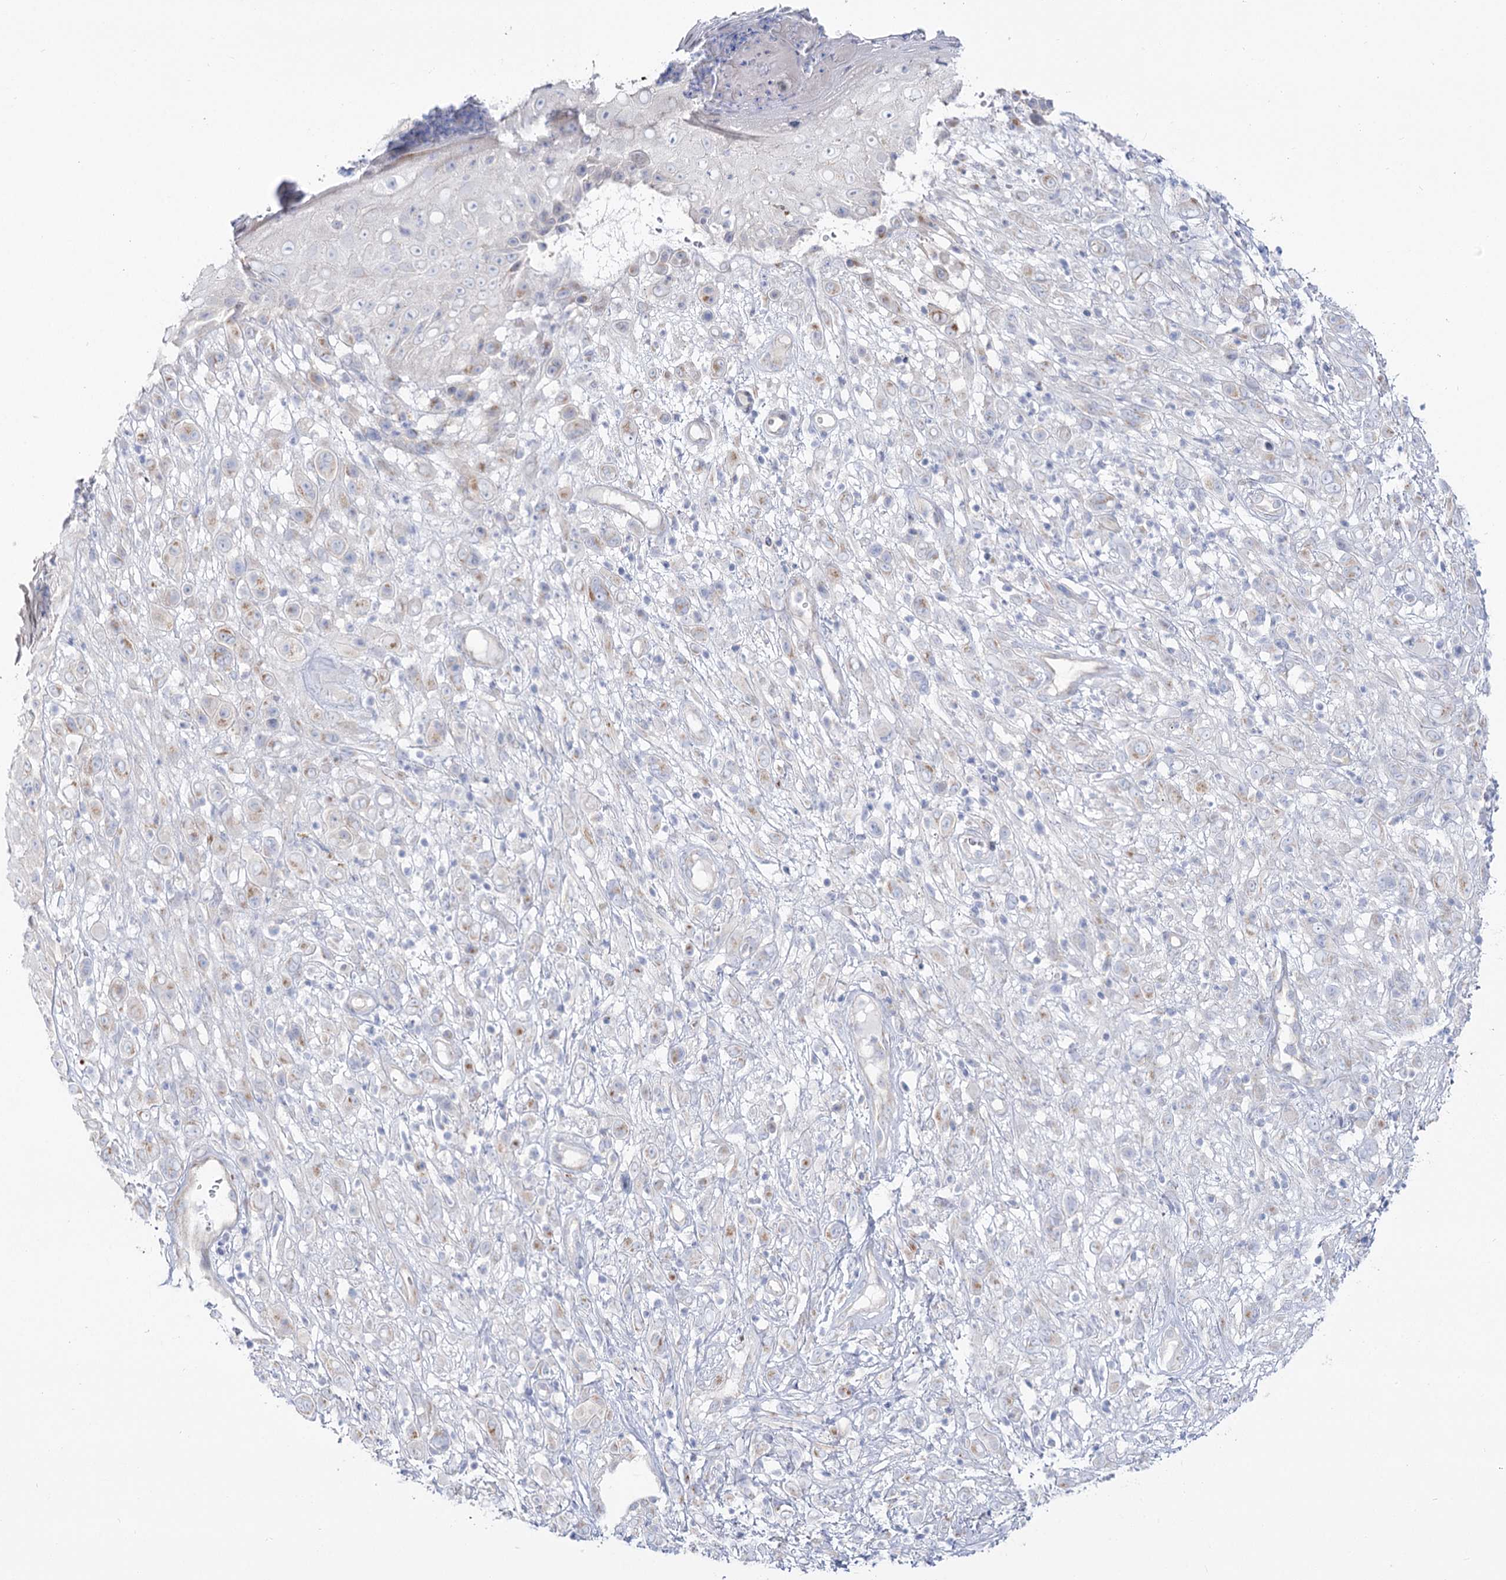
{"staining": {"intensity": "weak", "quantity": "25%-75%", "location": "cytoplasmic/membranous"}, "tissue": "melanoma", "cell_type": "Tumor cells", "image_type": "cancer", "snomed": [{"axis": "morphology", "description": "Malignant melanoma, NOS"}, {"axis": "topography", "description": "Skin of trunk"}], "caption": "The micrograph shows a brown stain indicating the presence of a protein in the cytoplasmic/membranous of tumor cells in malignant melanoma.", "gene": "SUOX", "patient": {"sex": "male", "age": 71}}